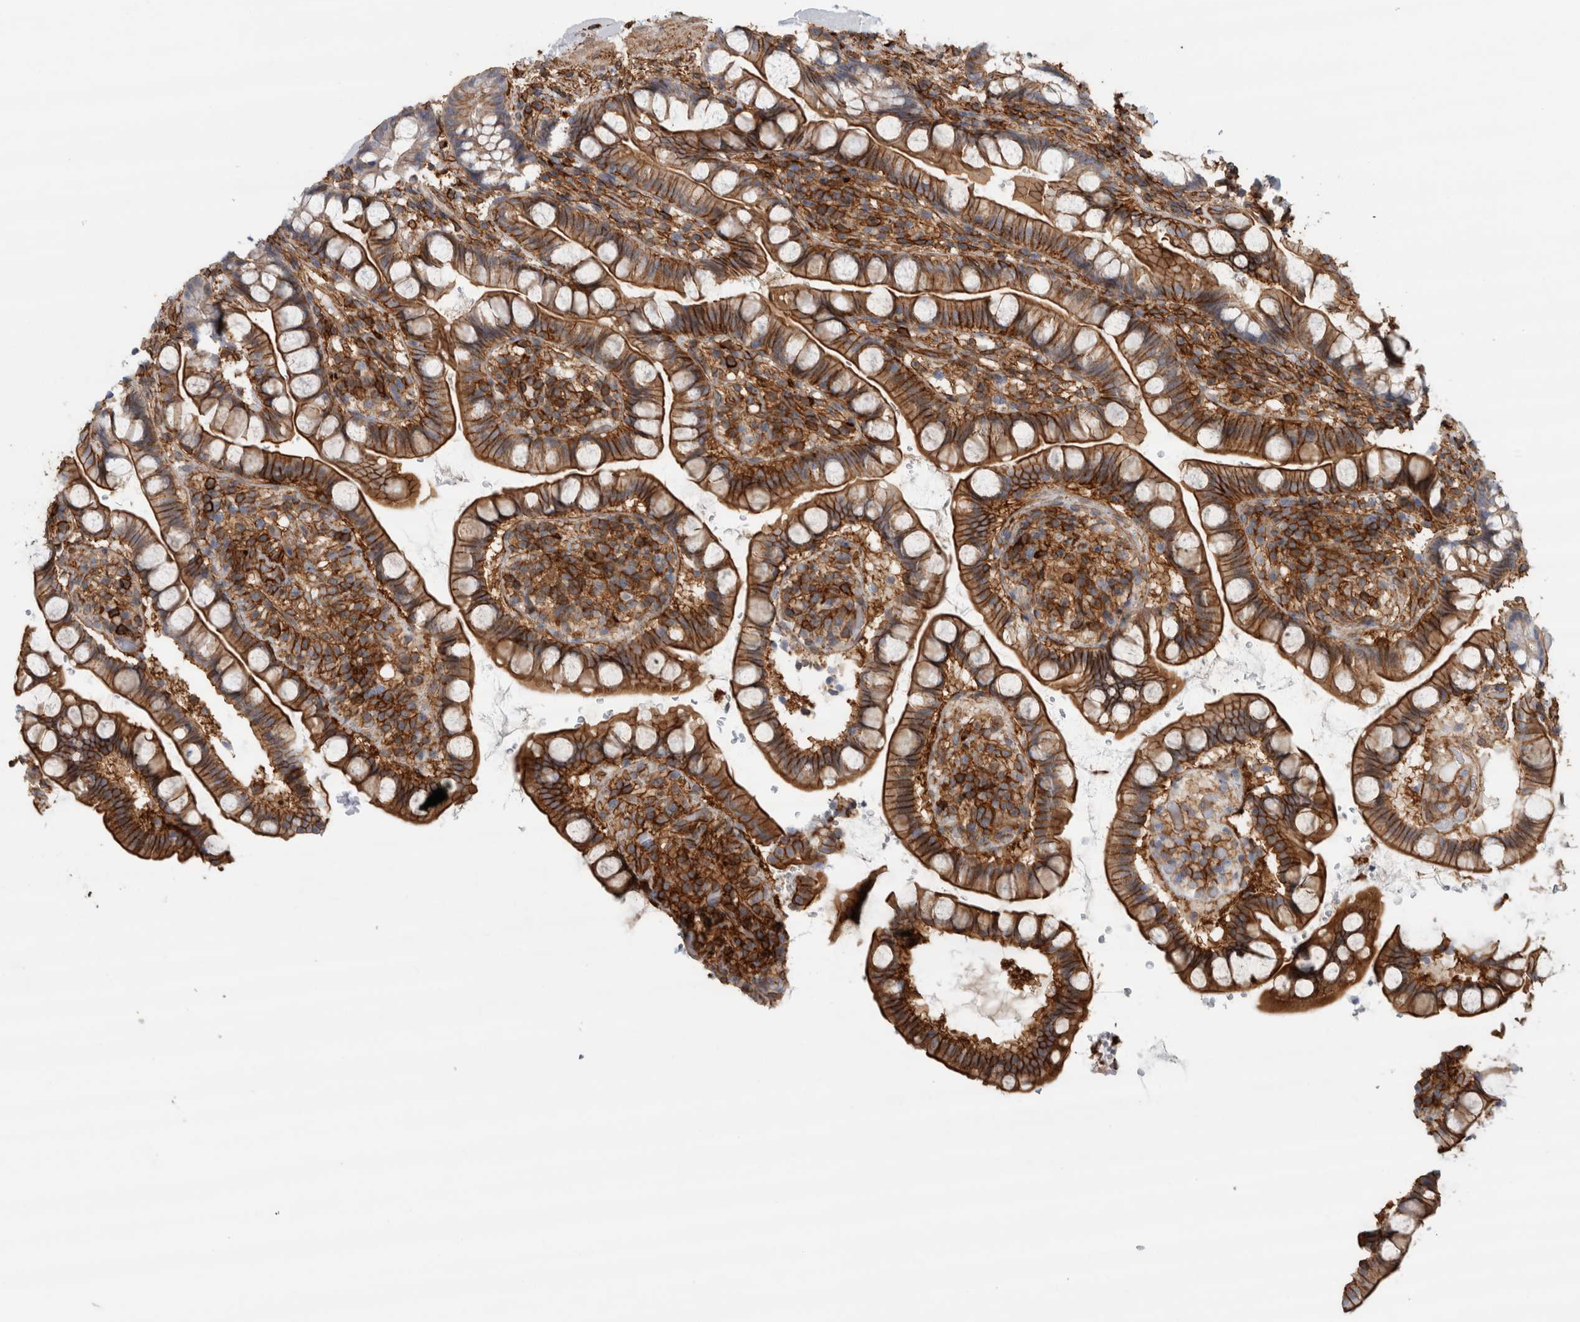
{"staining": {"intensity": "strong", "quantity": ">75%", "location": "cytoplasmic/membranous"}, "tissue": "small intestine", "cell_type": "Glandular cells", "image_type": "normal", "snomed": [{"axis": "morphology", "description": "Normal tissue, NOS"}, {"axis": "topography", "description": "Smooth muscle"}, {"axis": "topography", "description": "Small intestine"}], "caption": "Strong cytoplasmic/membranous protein staining is identified in about >75% of glandular cells in small intestine.", "gene": "AHNAK", "patient": {"sex": "female", "age": 84}}